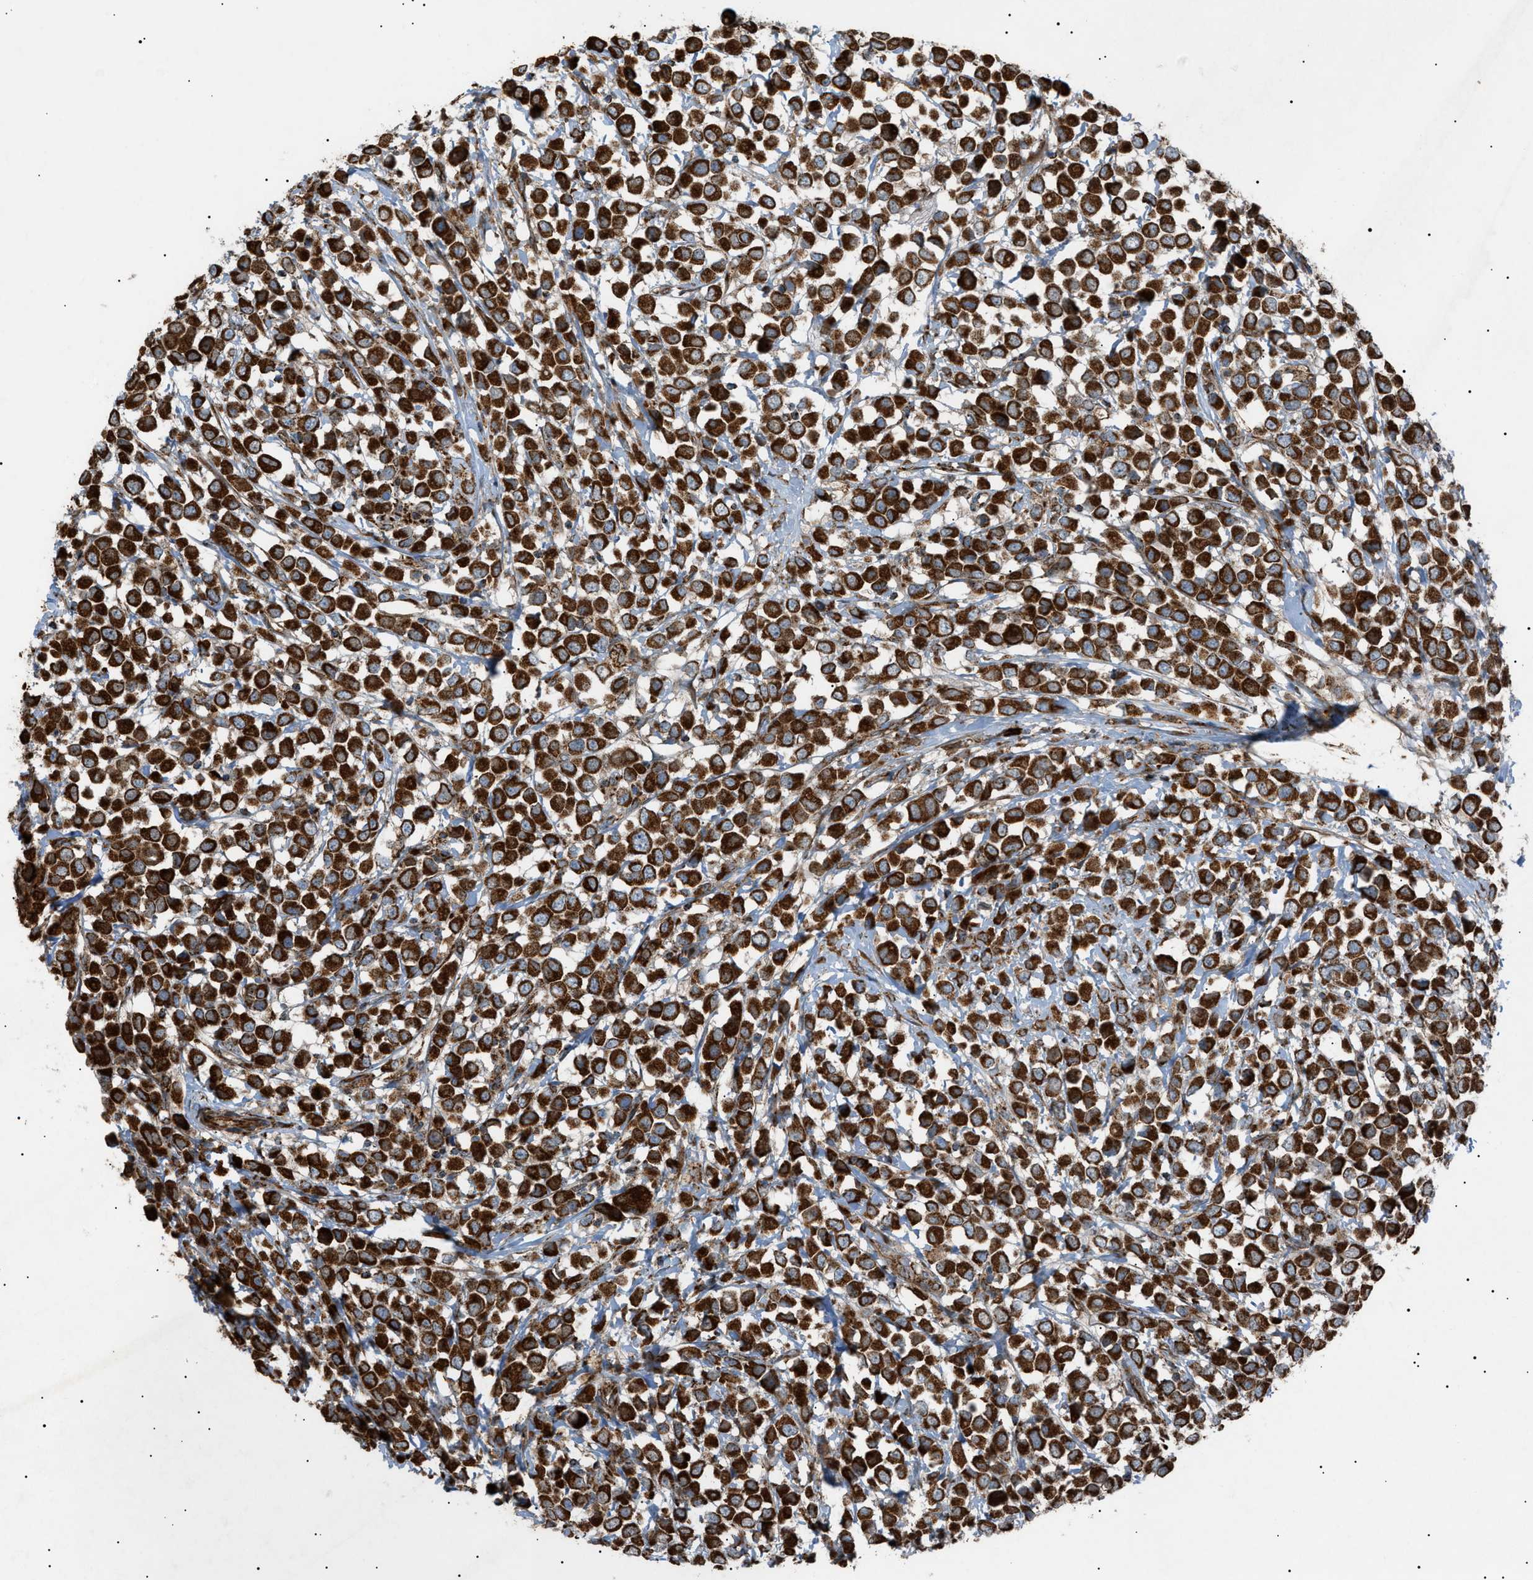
{"staining": {"intensity": "strong", "quantity": ">75%", "location": "cytoplasmic/membranous"}, "tissue": "breast cancer", "cell_type": "Tumor cells", "image_type": "cancer", "snomed": [{"axis": "morphology", "description": "Duct carcinoma"}, {"axis": "topography", "description": "Breast"}], "caption": "A high-resolution micrograph shows IHC staining of breast cancer, which exhibits strong cytoplasmic/membranous positivity in about >75% of tumor cells.", "gene": "C1GALT1C1", "patient": {"sex": "female", "age": 61}}